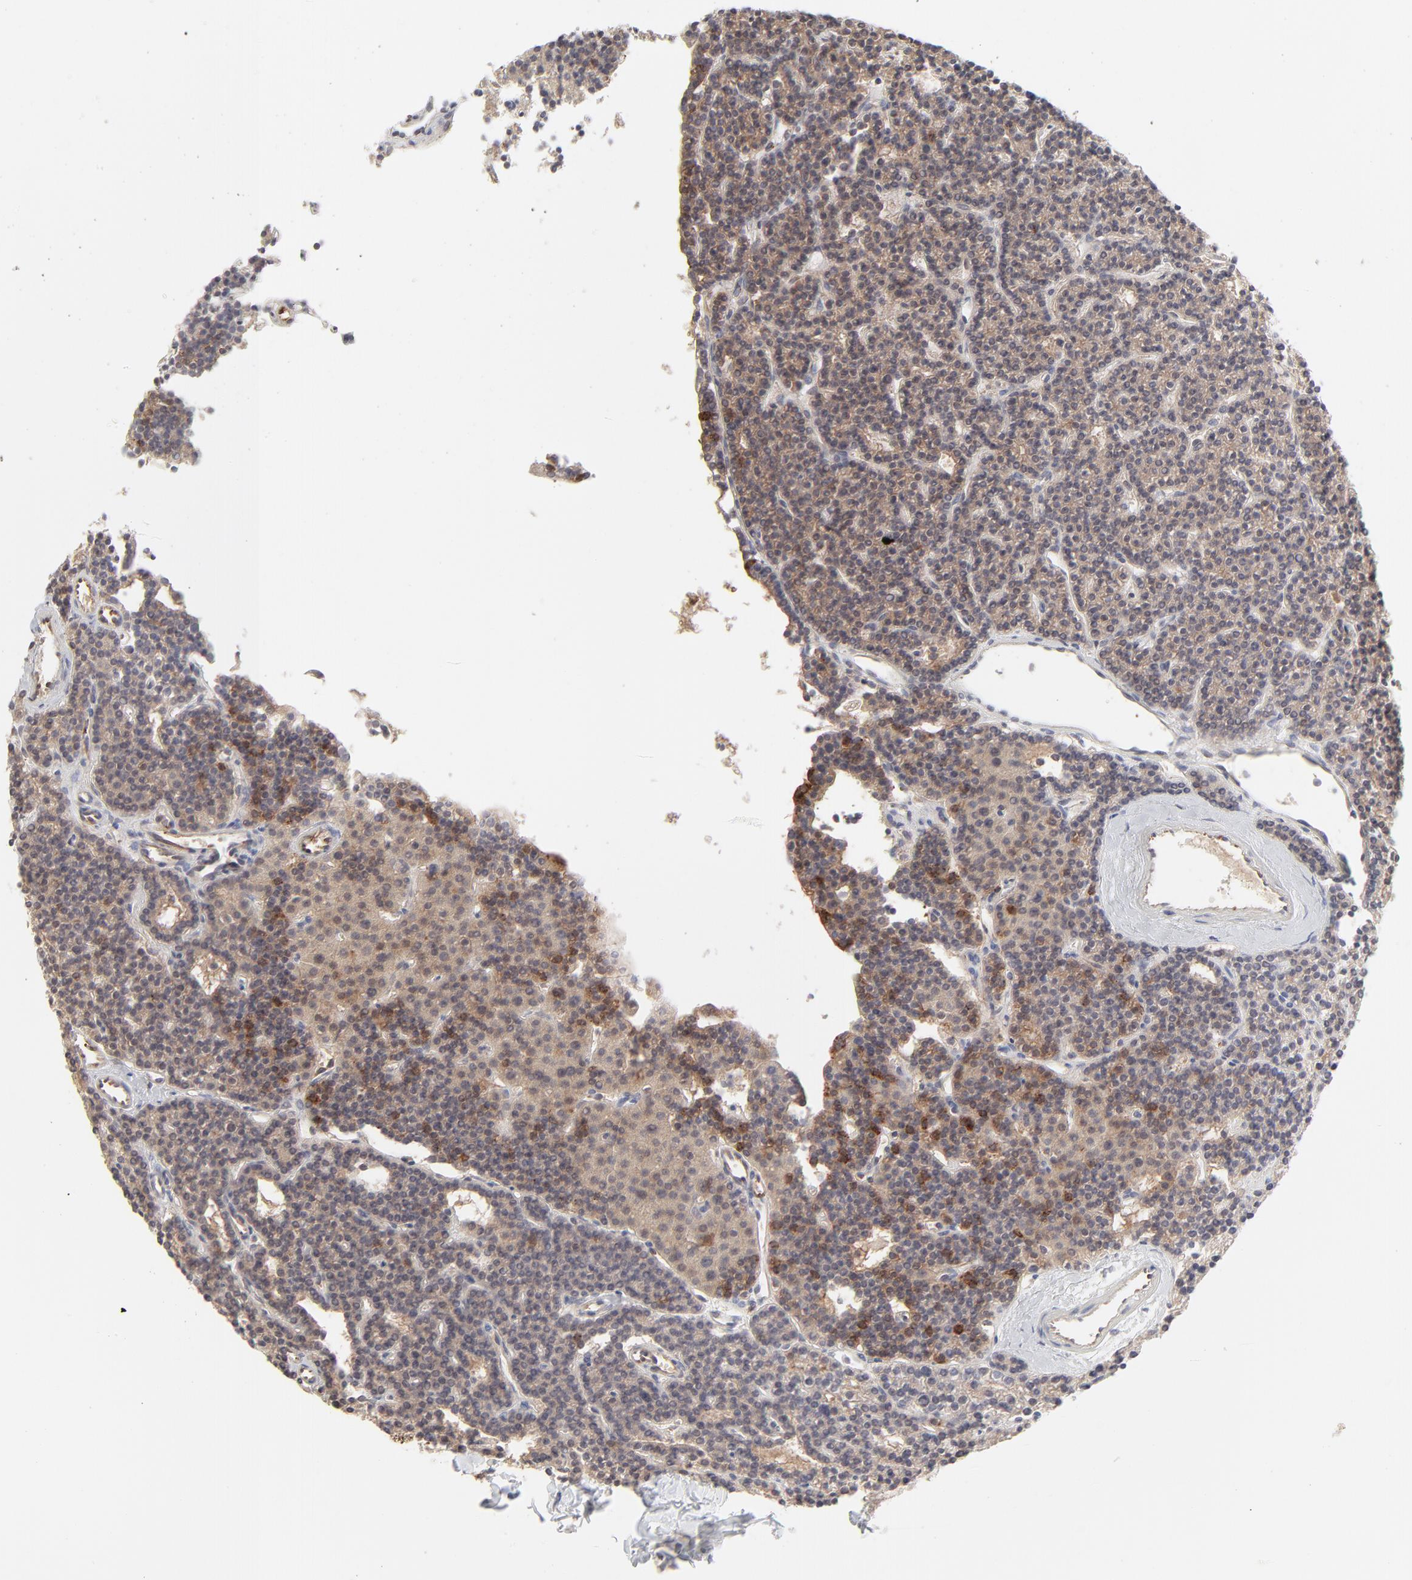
{"staining": {"intensity": "weak", "quantity": "<25%", "location": "cytoplasmic/membranous,nuclear"}, "tissue": "parathyroid gland", "cell_type": "Glandular cells", "image_type": "normal", "snomed": [{"axis": "morphology", "description": "Normal tissue, NOS"}, {"axis": "topography", "description": "Parathyroid gland"}], "caption": "The immunohistochemistry histopathology image has no significant expression in glandular cells of parathyroid gland. Nuclei are stained in blue.", "gene": "CDK6", "patient": {"sex": "female", "age": 45}}